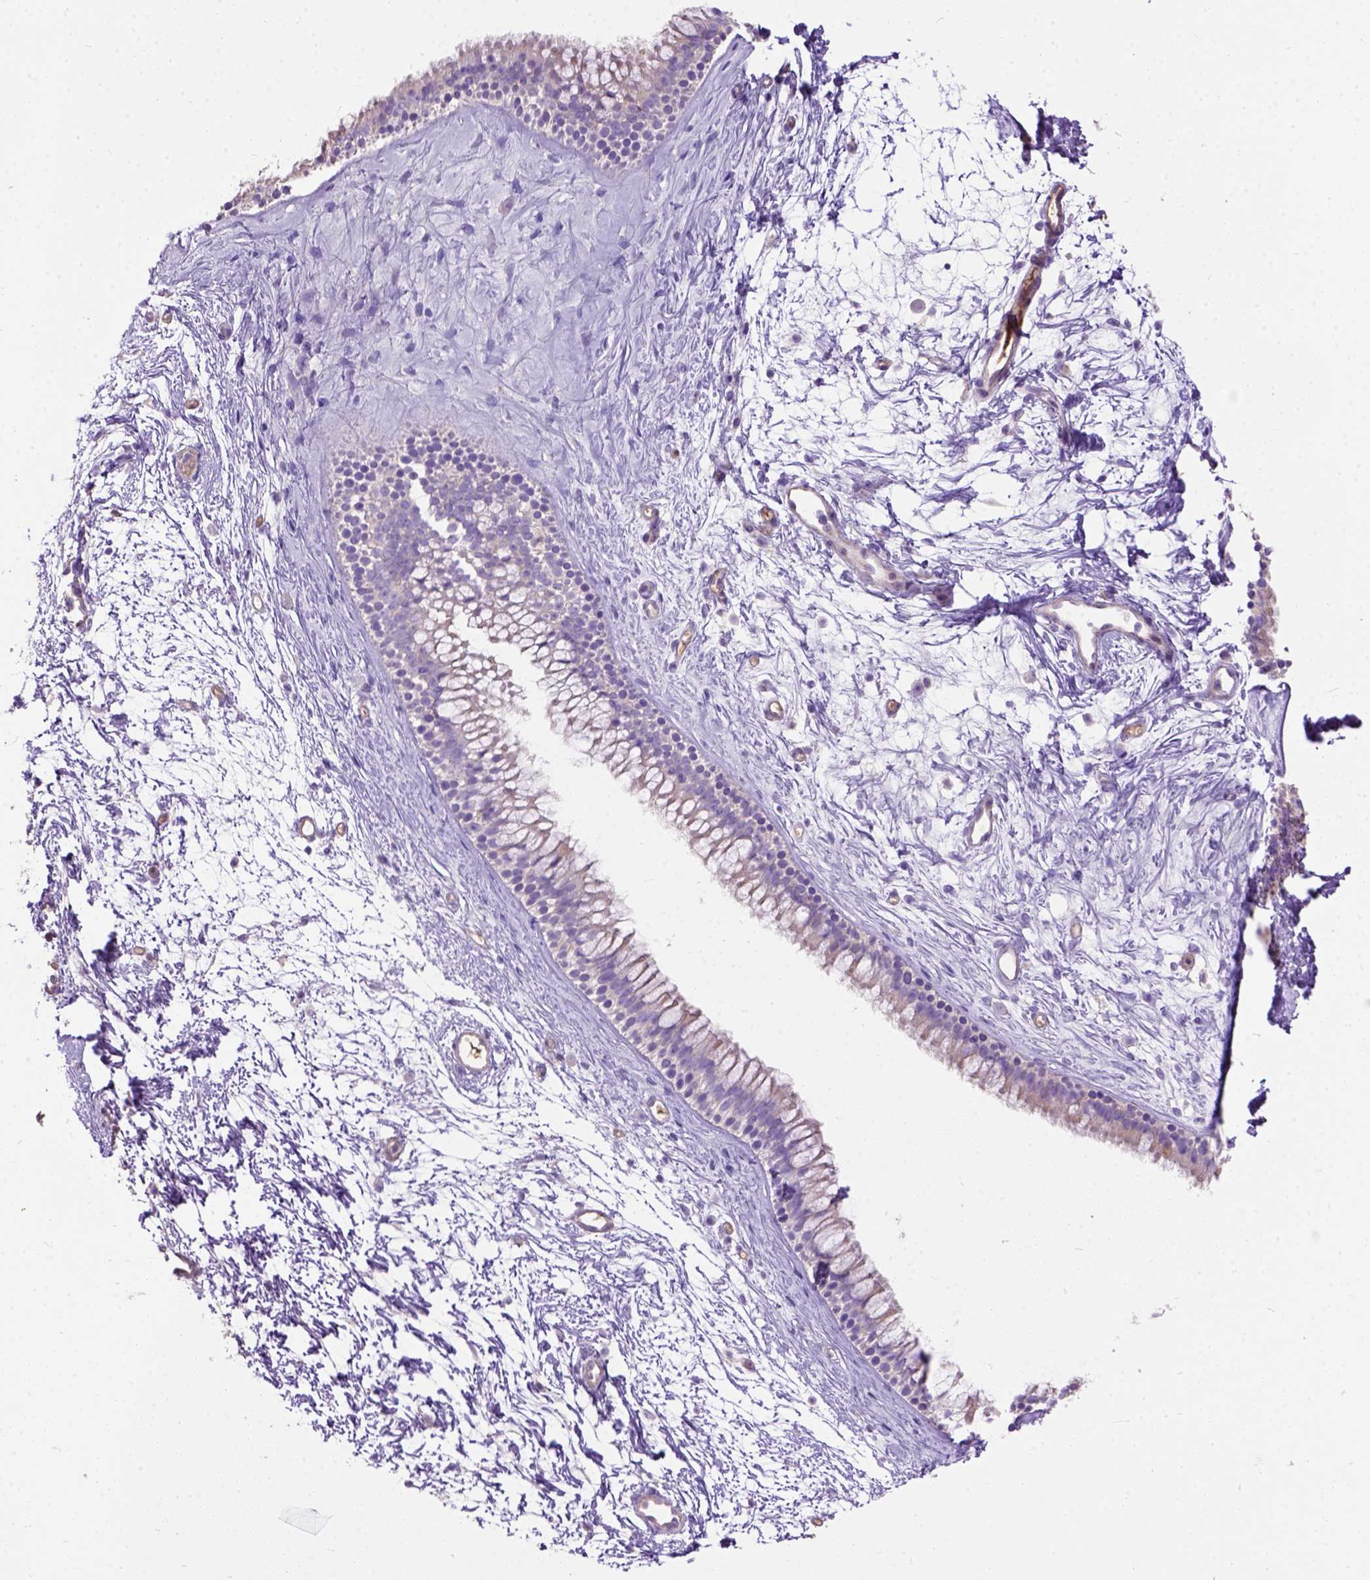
{"staining": {"intensity": "weak", "quantity": "25%-75%", "location": "cytoplasmic/membranous"}, "tissue": "nasopharynx", "cell_type": "Respiratory epithelial cells", "image_type": "normal", "snomed": [{"axis": "morphology", "description": "Normal tissue, NOS"}, {"axis": "topography", "description": "Nasopharynx"}], "caption": "This histopathology image demonstrates normal nasopharynx stained with IHC to label a protein in brown. The cytoplasmic/membranous of respiratory epithelial cells show weak positivity for the protein. Nuclei are counter-stained blue.", "gene": "SEMA4F", "patient": {"sex": "male", "age": 58}}